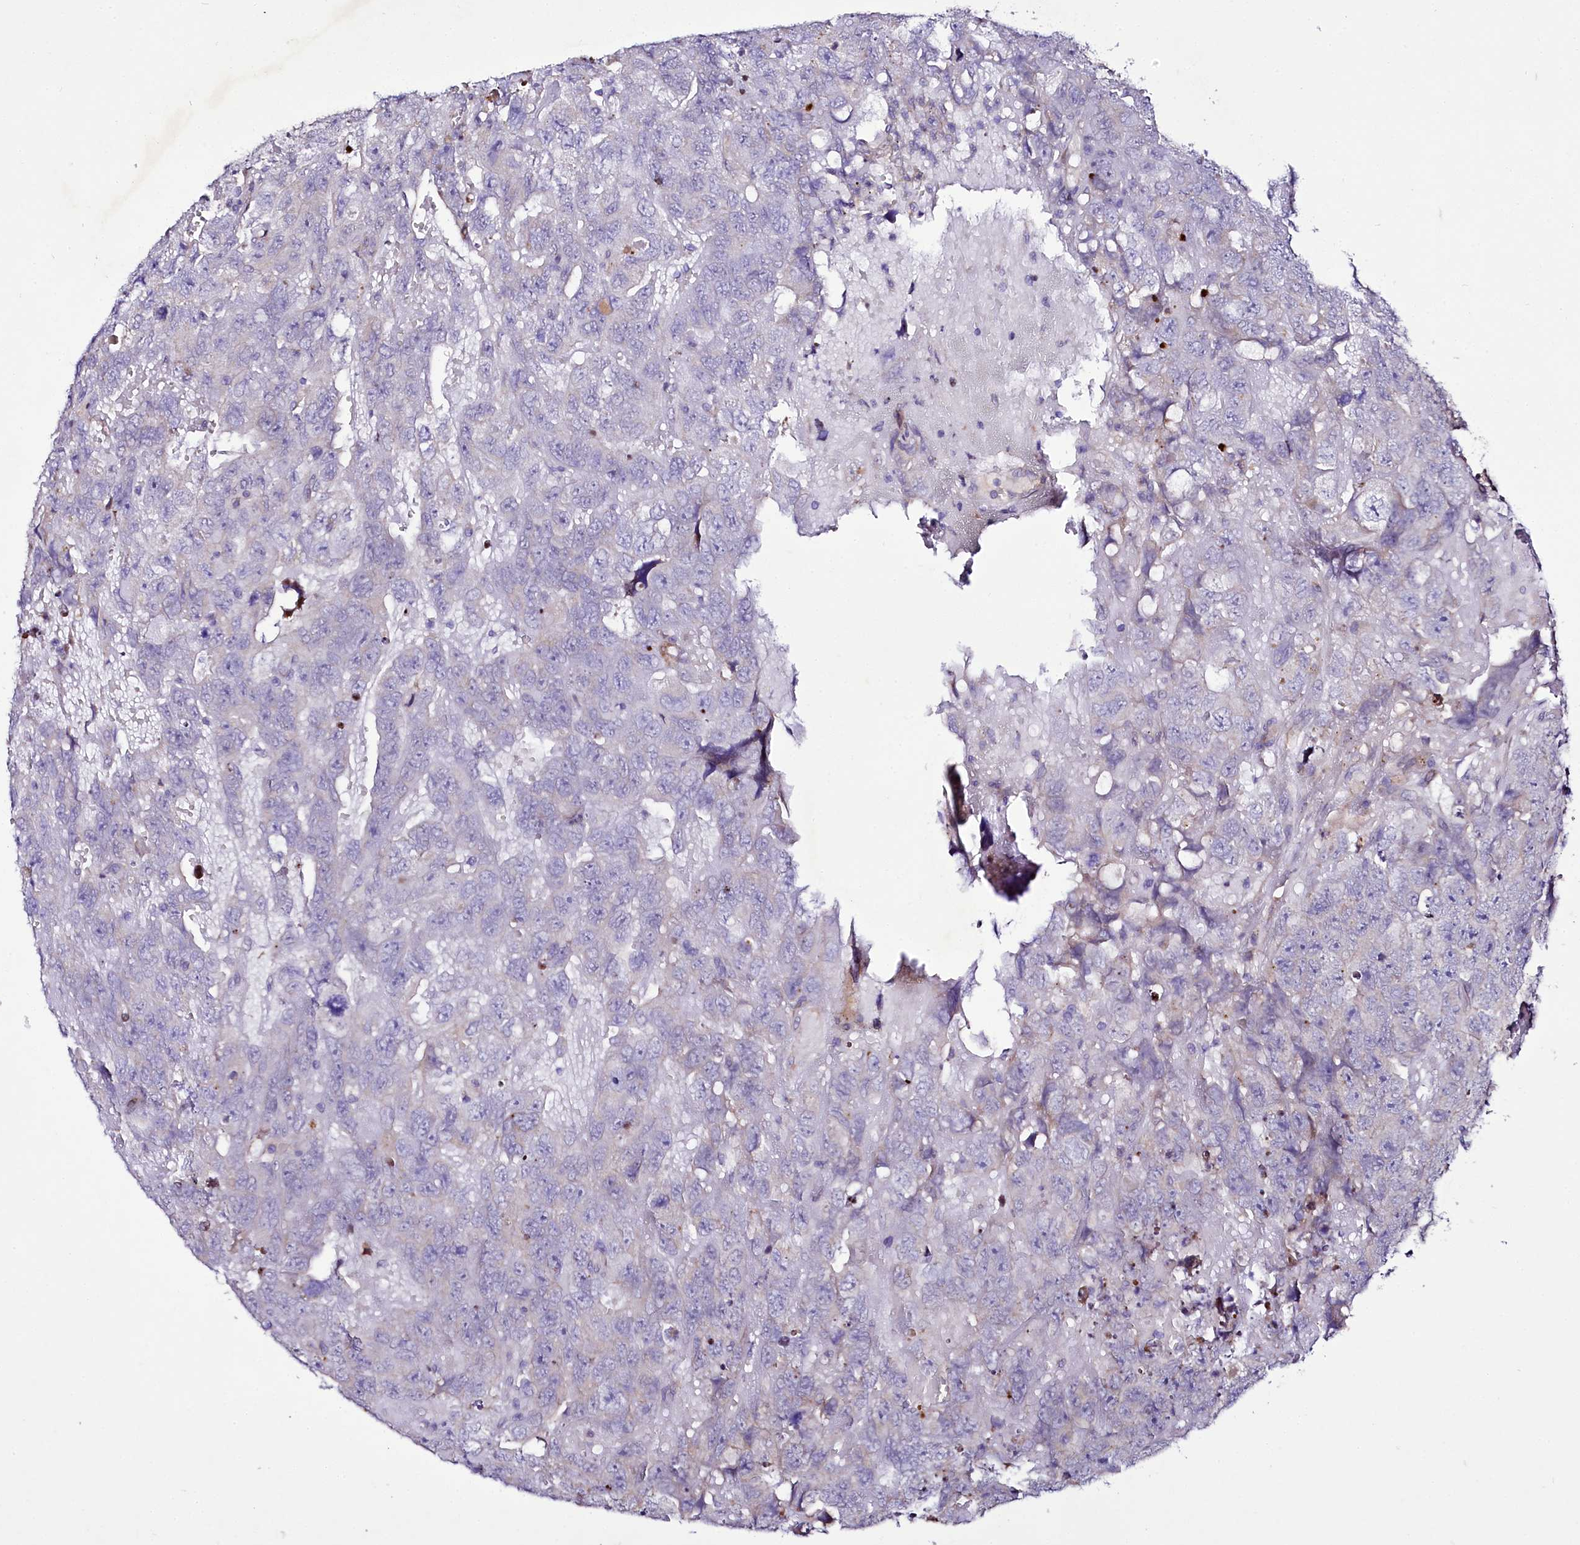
{"staining": {"intensity": "negative", "quantity": "none", "location": "none"}, "tissue": "testis cancer", "cell_type": "Tumor cells", "image_type": "cancer", "snomed": [{"axis": "morphology", "description": "Carcinoma, Embryonal, NOS"}, {"axis": "topography", "description": "Testis"}], "caption": "An image of human testis cancer is negative for staining in tumor cells. (Stains: DAB IHC with hematoxylin counter stain, Microscopy: brightfield microscopy at high magnification).", "gene": "ZC3H12C", "patient": {"sex": "male", "age": 45}}